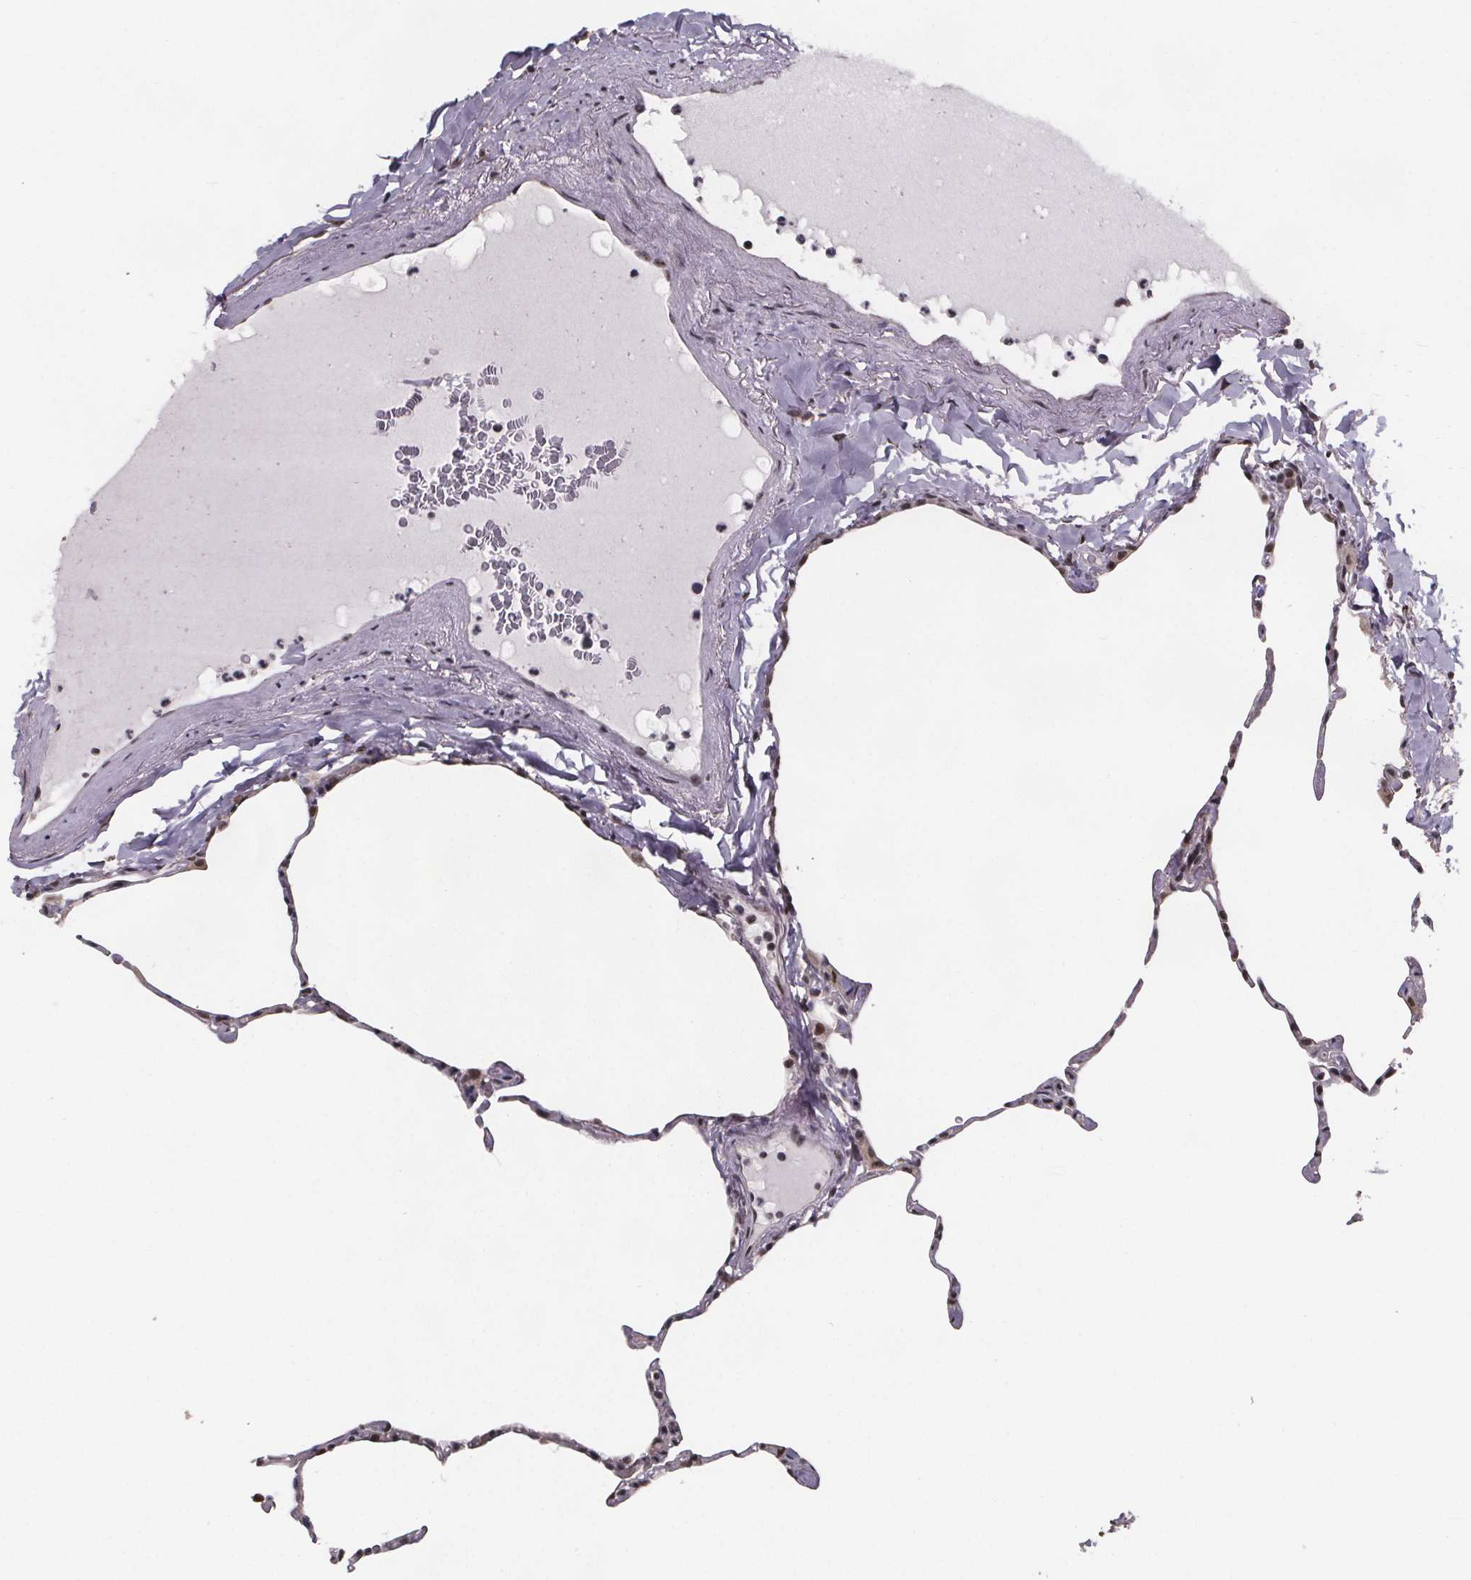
{"staining": {"intensity": "weak", "quantity": "<25%", "location": "nuclear"}, "tissue": "lung", "cell_type": "Alveolar cells", "image_type": "normal", "snomed": [{"axis": "morphology", "description": "Normal tissue, NOS"}, {"axis": "topography", "description": "Lung"}], "caption": "DAB immunohistochemical staining of normal human lung reveals no significant staining in alveolar cells. (Stains: DAB (3,3'-diaminobenzidine) immunohistochemistry with hematoxylin counter stain, Microscopy: brightfield microscopy at high magnification).", "gene": "U2SURP", "patient": {"sex": "male", "age": 65}}